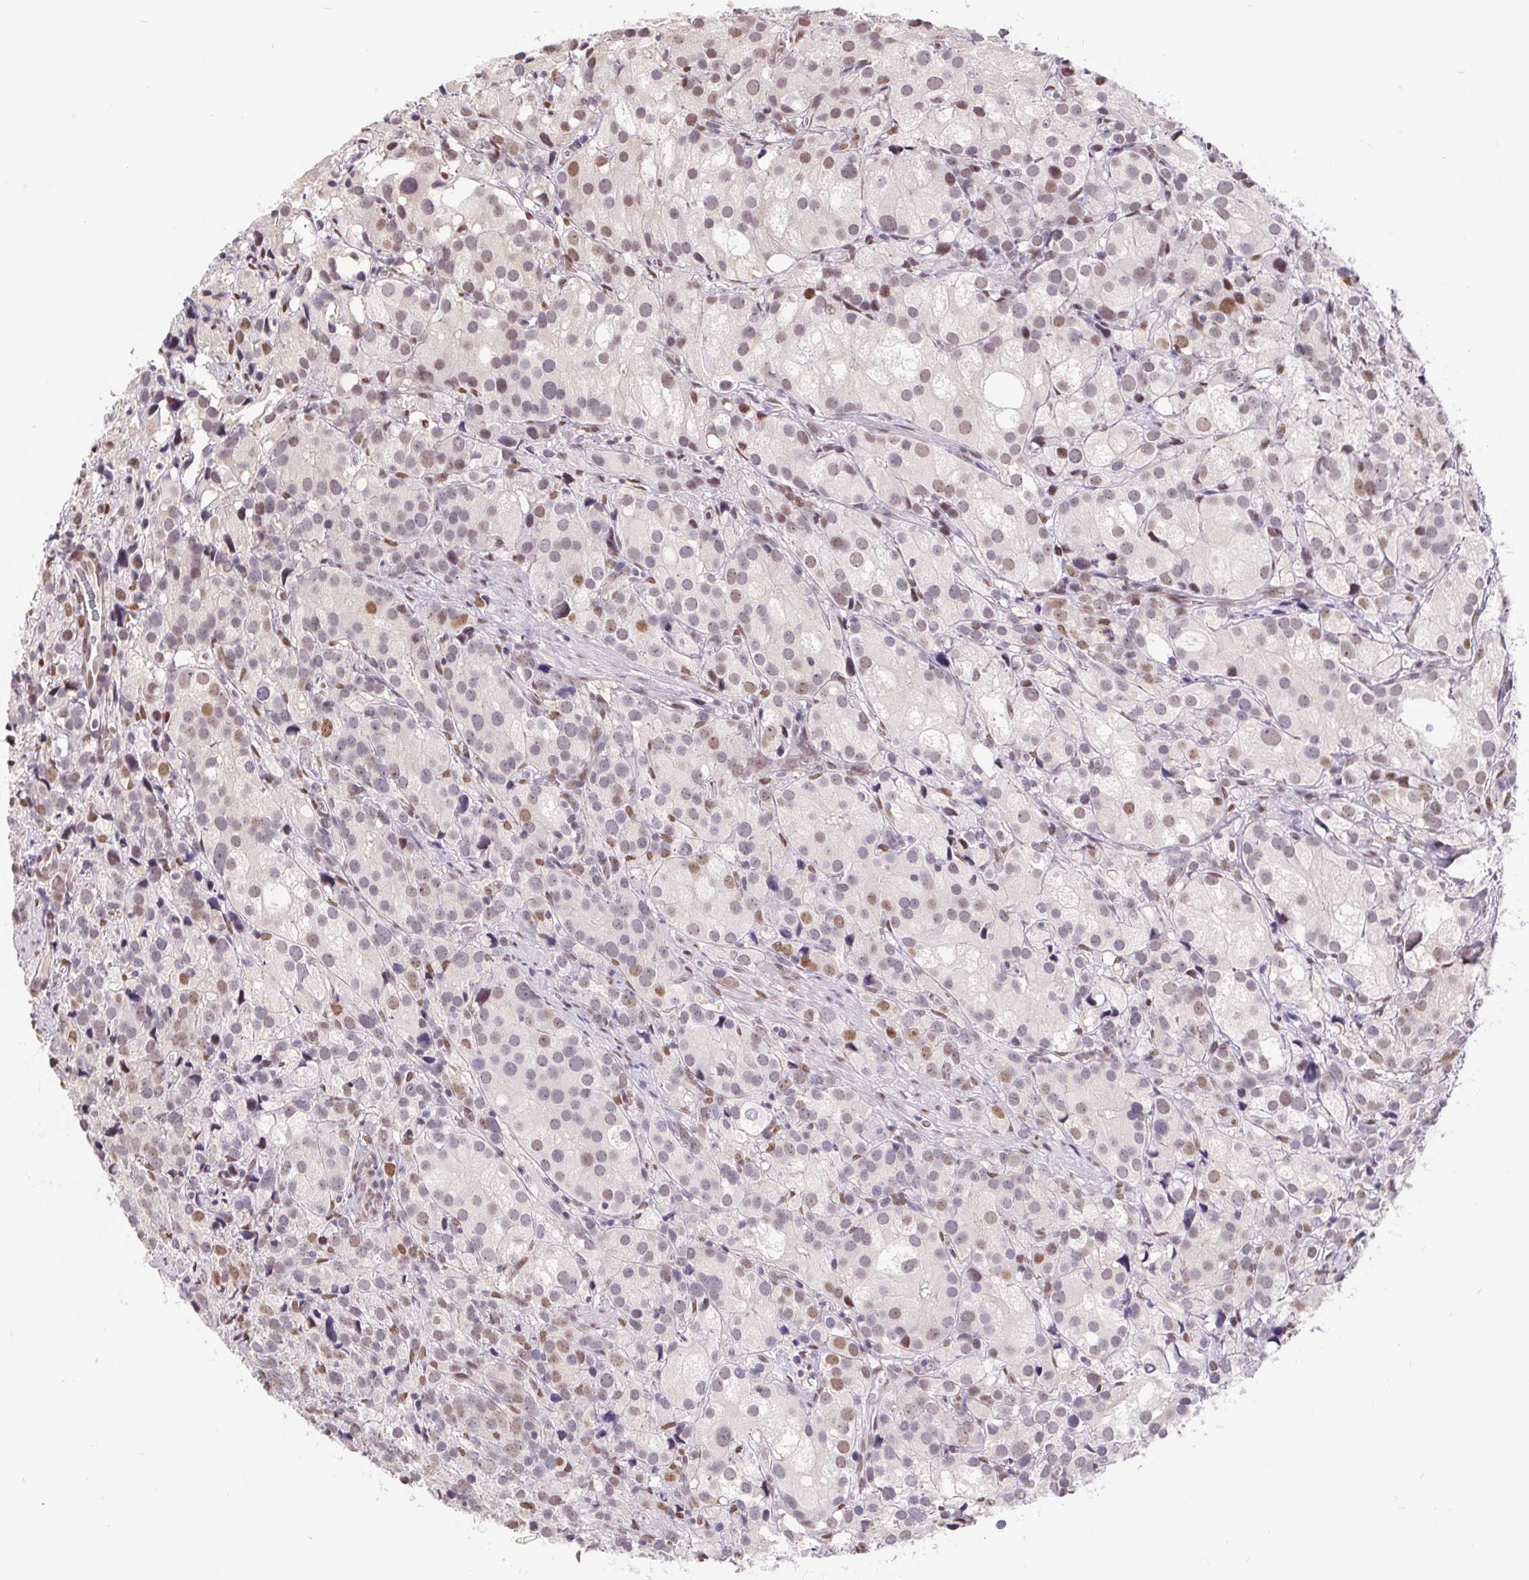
{"staining": {"intensity": "moderate", "quantity": "<25%", "location": "nuclear"}, "tissue": "prostate cancer", "cell_type": "Tumor cells", "image_type": "cancer", "snomed": [{"axis": "morphology", "description": "Adenocarcinoma, High grade"}, {"axis": "topography", "description": "Prostate"}], "caption": "Prostate cancer tissue exhibits moderate nuclear staining in approximately <25% of tumor cells, visualized by immunohistochemistry.", "gene": "CAND1", "patient": {"sex": "male", "age": 86}}